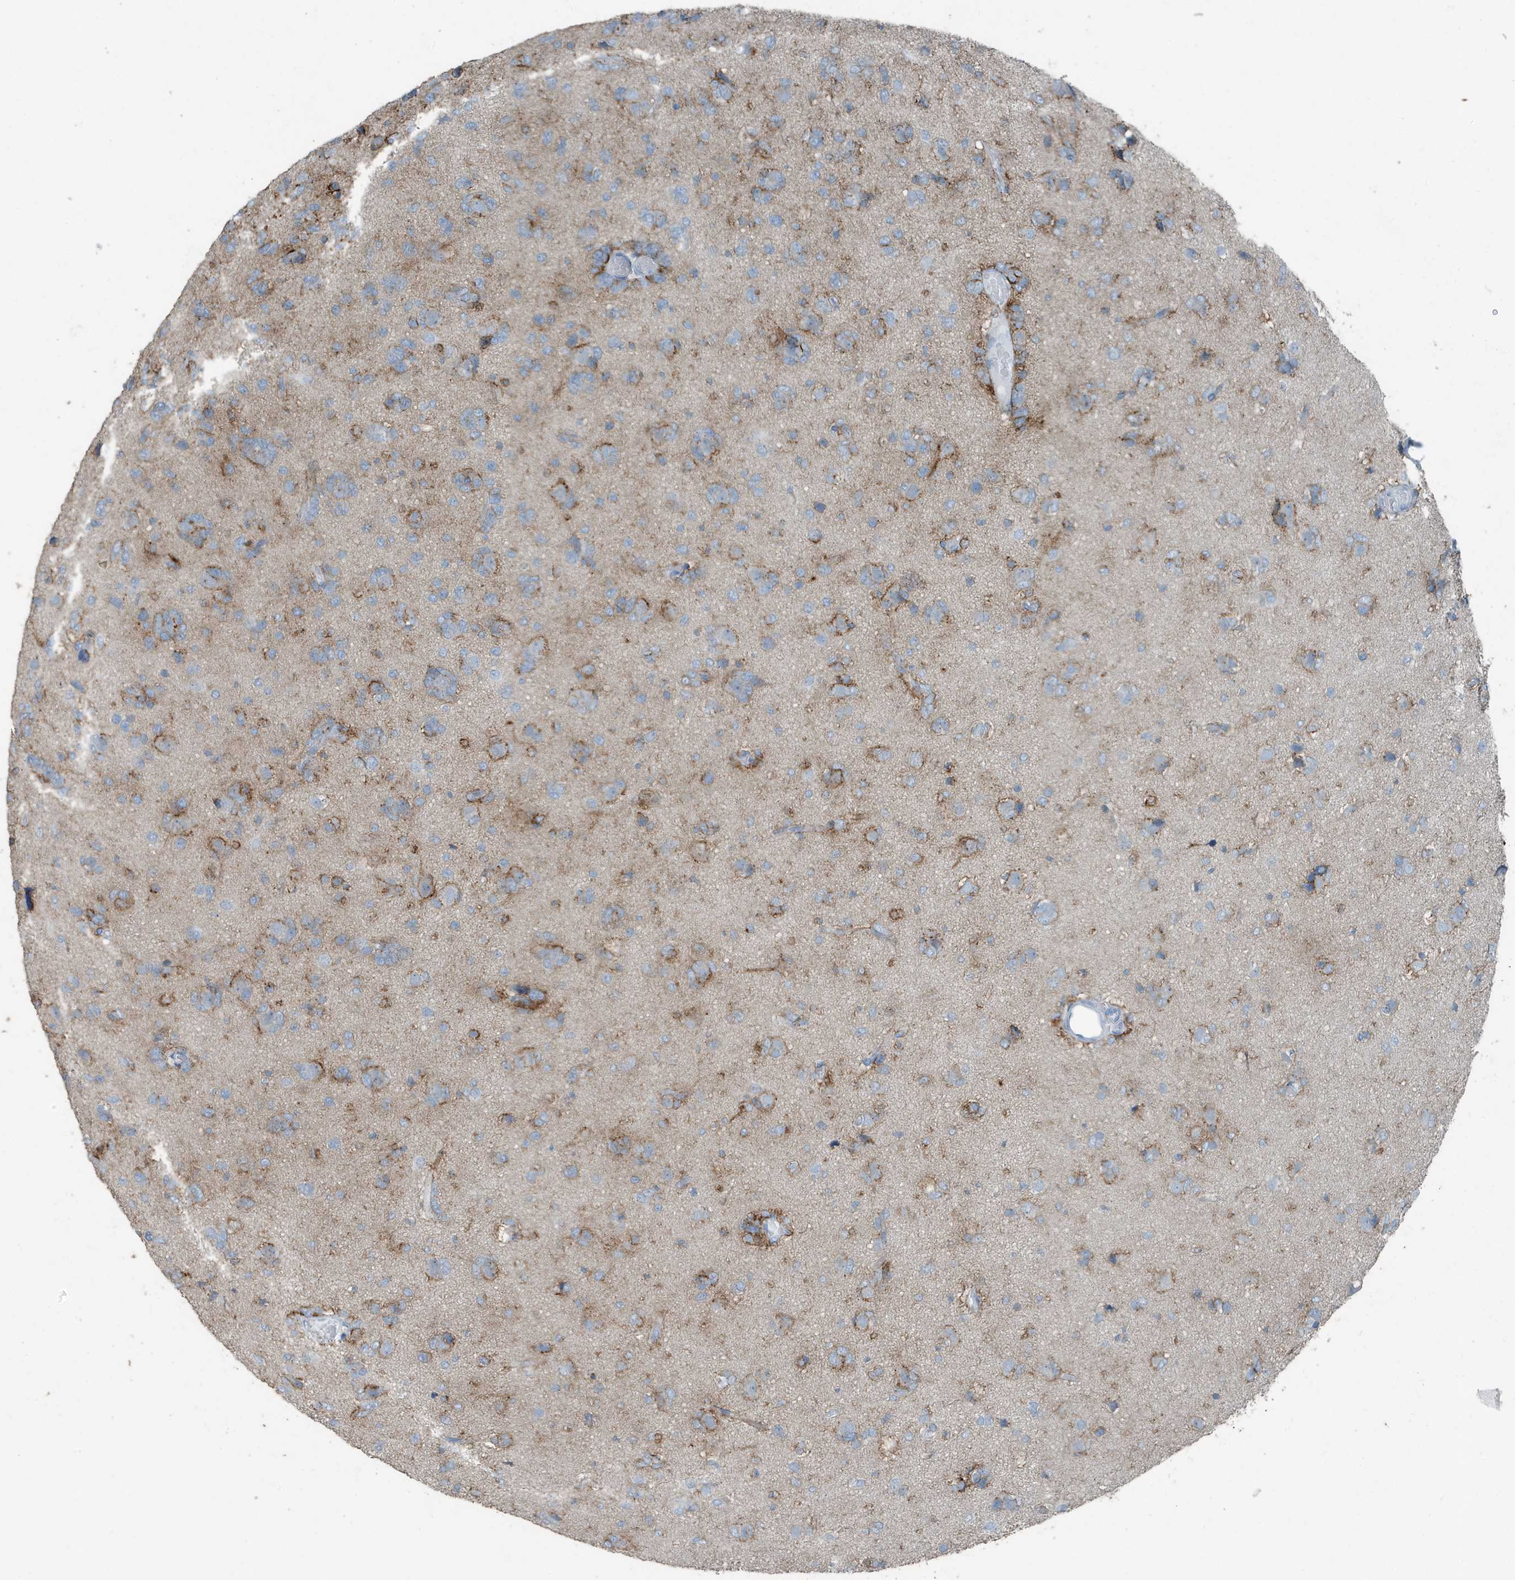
{"staining": {"intensity": "moderate", "quantity": "25%-75%", "location": "cytoplasmic/membranous"}, "tissue": "glioma", "cell_type": "Tumor cells", "image_type": "cancer", "snomed": [{"axis": "morphology", "description": "Glioma, malignant, High grade"}, {"axis": "topography", "description": "Brain"}], "caption": "A photomicrograph showing moderate cytoplasmic/membranous expression in approximately 25%-75% of tumor cells in glioma, as visualized by brown immunohistochemical staining.", "gene": "FAM162A", "patient": {"sex": "female", "age": 59}}